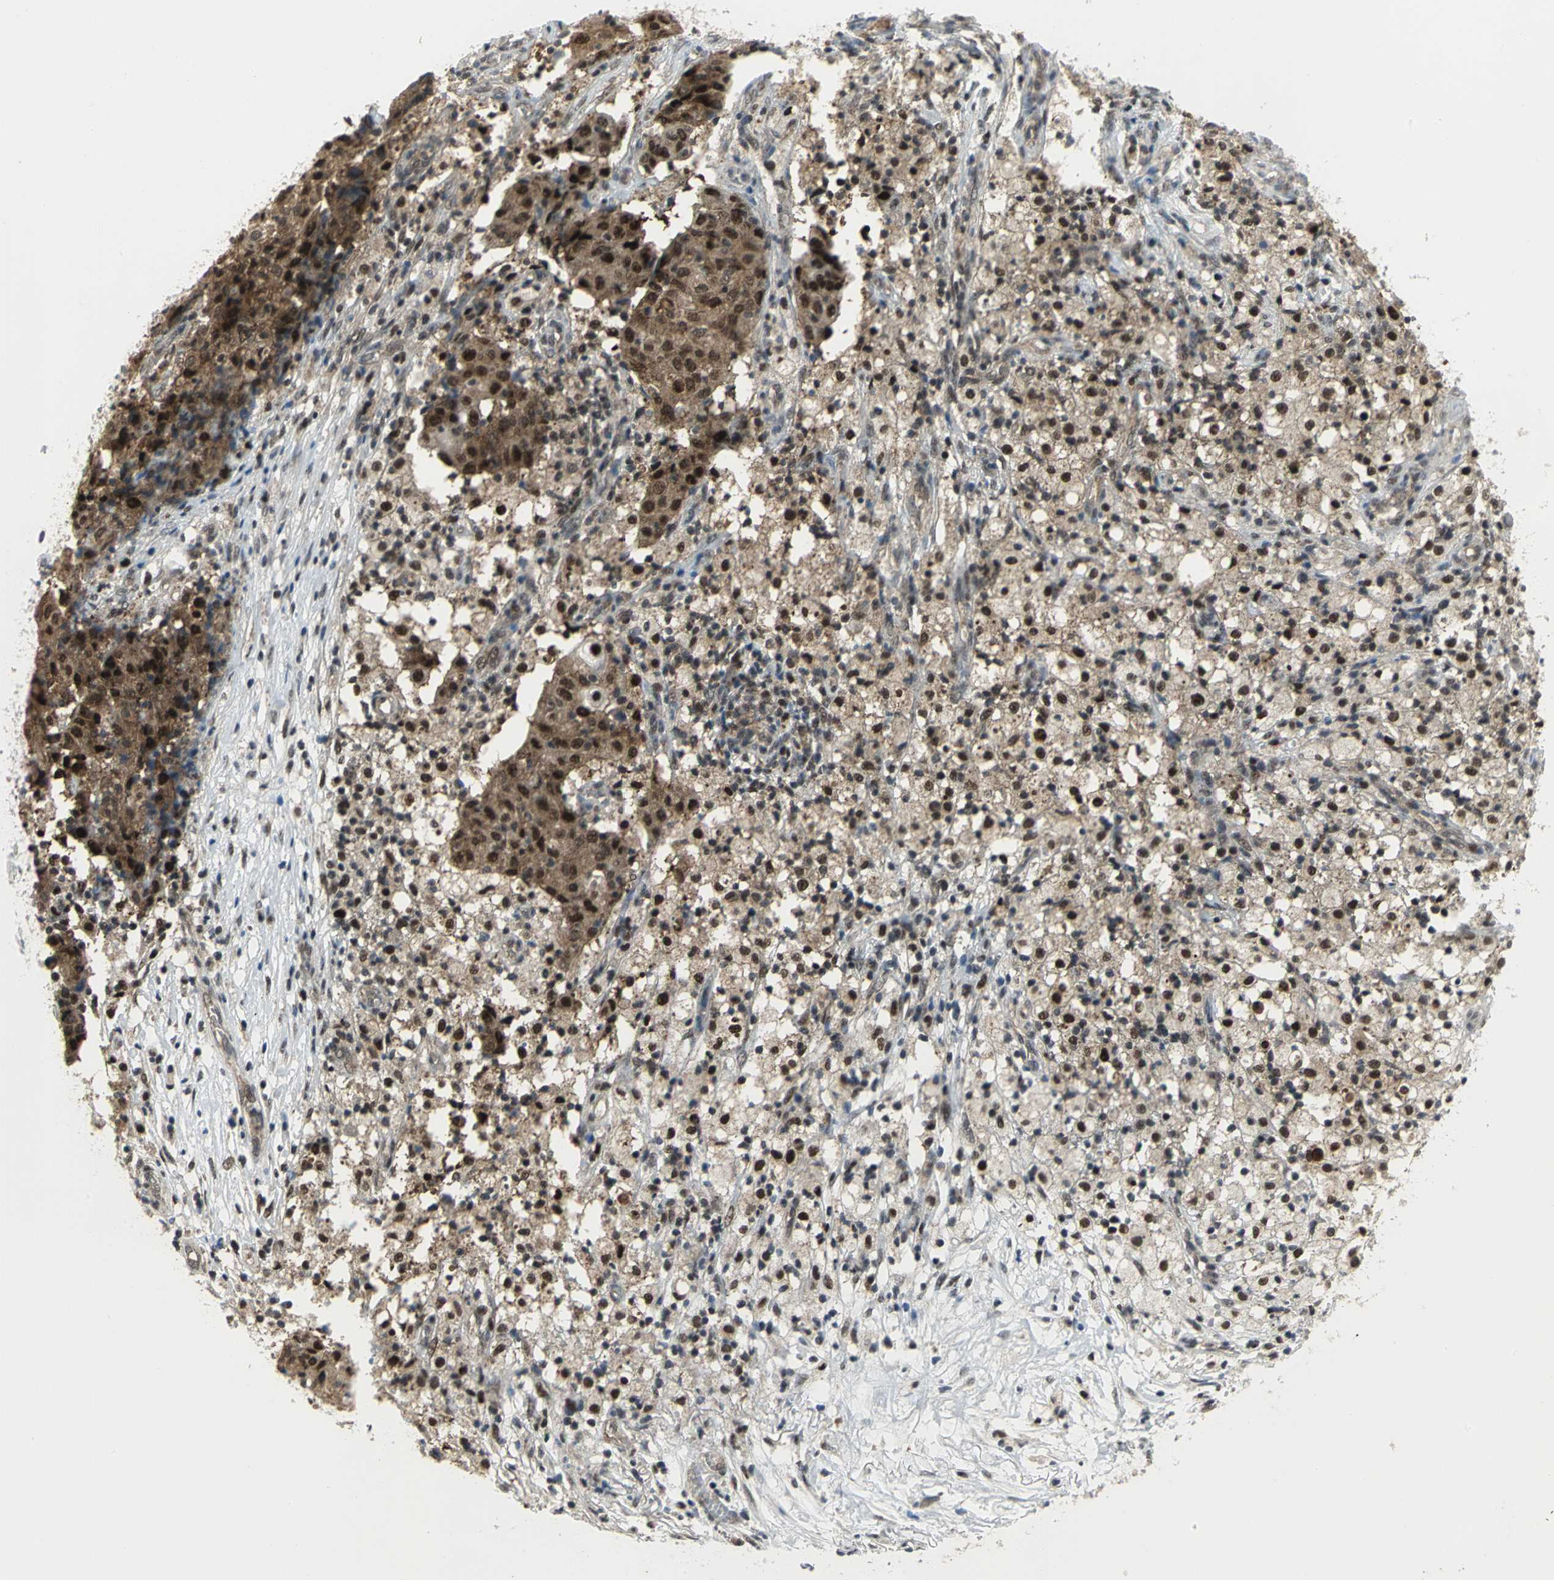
{"staining": {"intensity": "strong", "quantity": ">75%", "location": "nuclear"}, "tissue": "ovarian cancer", "cell_type": "Tumor cells", "image_type": "cancer", "snomed": [{"axis": "morphology", "description": "Carcinoma, endometroid"}, {"axis": "topography", "description": "Ovary"}], "caption": "Ovarian cancer (endometroid carcinoma) stained with DAB IHC reveals high levels of strong nuclear positivity in about >75% of tumor cells. The protein of interest is shown in brown color, while the nuclei are stained blue.", "gene": "PSMA4", "patient": {"sex": "female", "age": 42}}